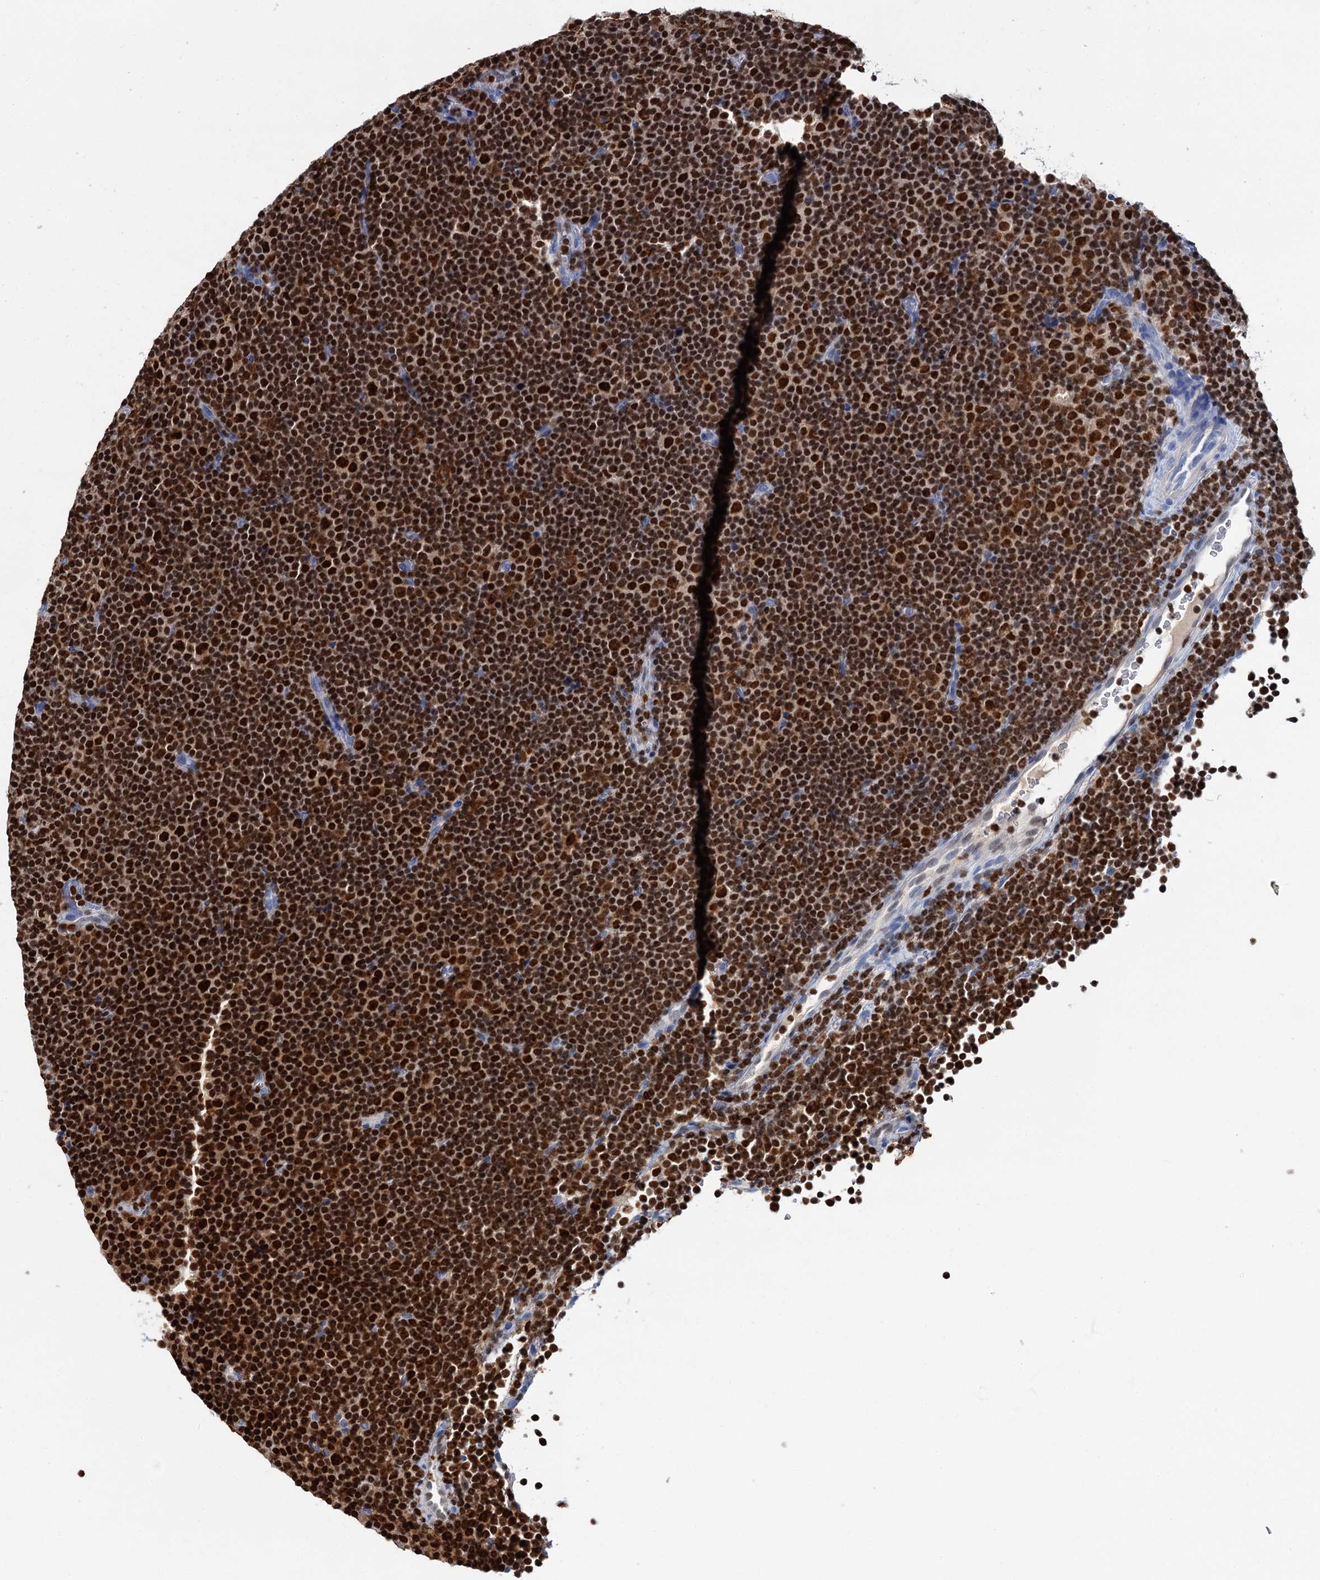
{"staining": {"intensity": "strong", "quantity": ">75%", "location": "nuclear"}, "tissue": "lymphoma", "cell_type": "Tumor cells", "image_type": "cancer", "snomed": [{"axis": "morphology", "description": "Malignant lymphoma, non-Hodgkin's type, Low grade"}, {"axis": "topography", "description": "Lymph node"}], "caption": "IHC of lymphoma shows high levels of strong nuclear staining in approximately >75% of tumor cells. (DAB = brown stain, brightfield microscopy at high magnification).", "gene": "CELF2", "patient": {"sex": "female", "age": 67}}